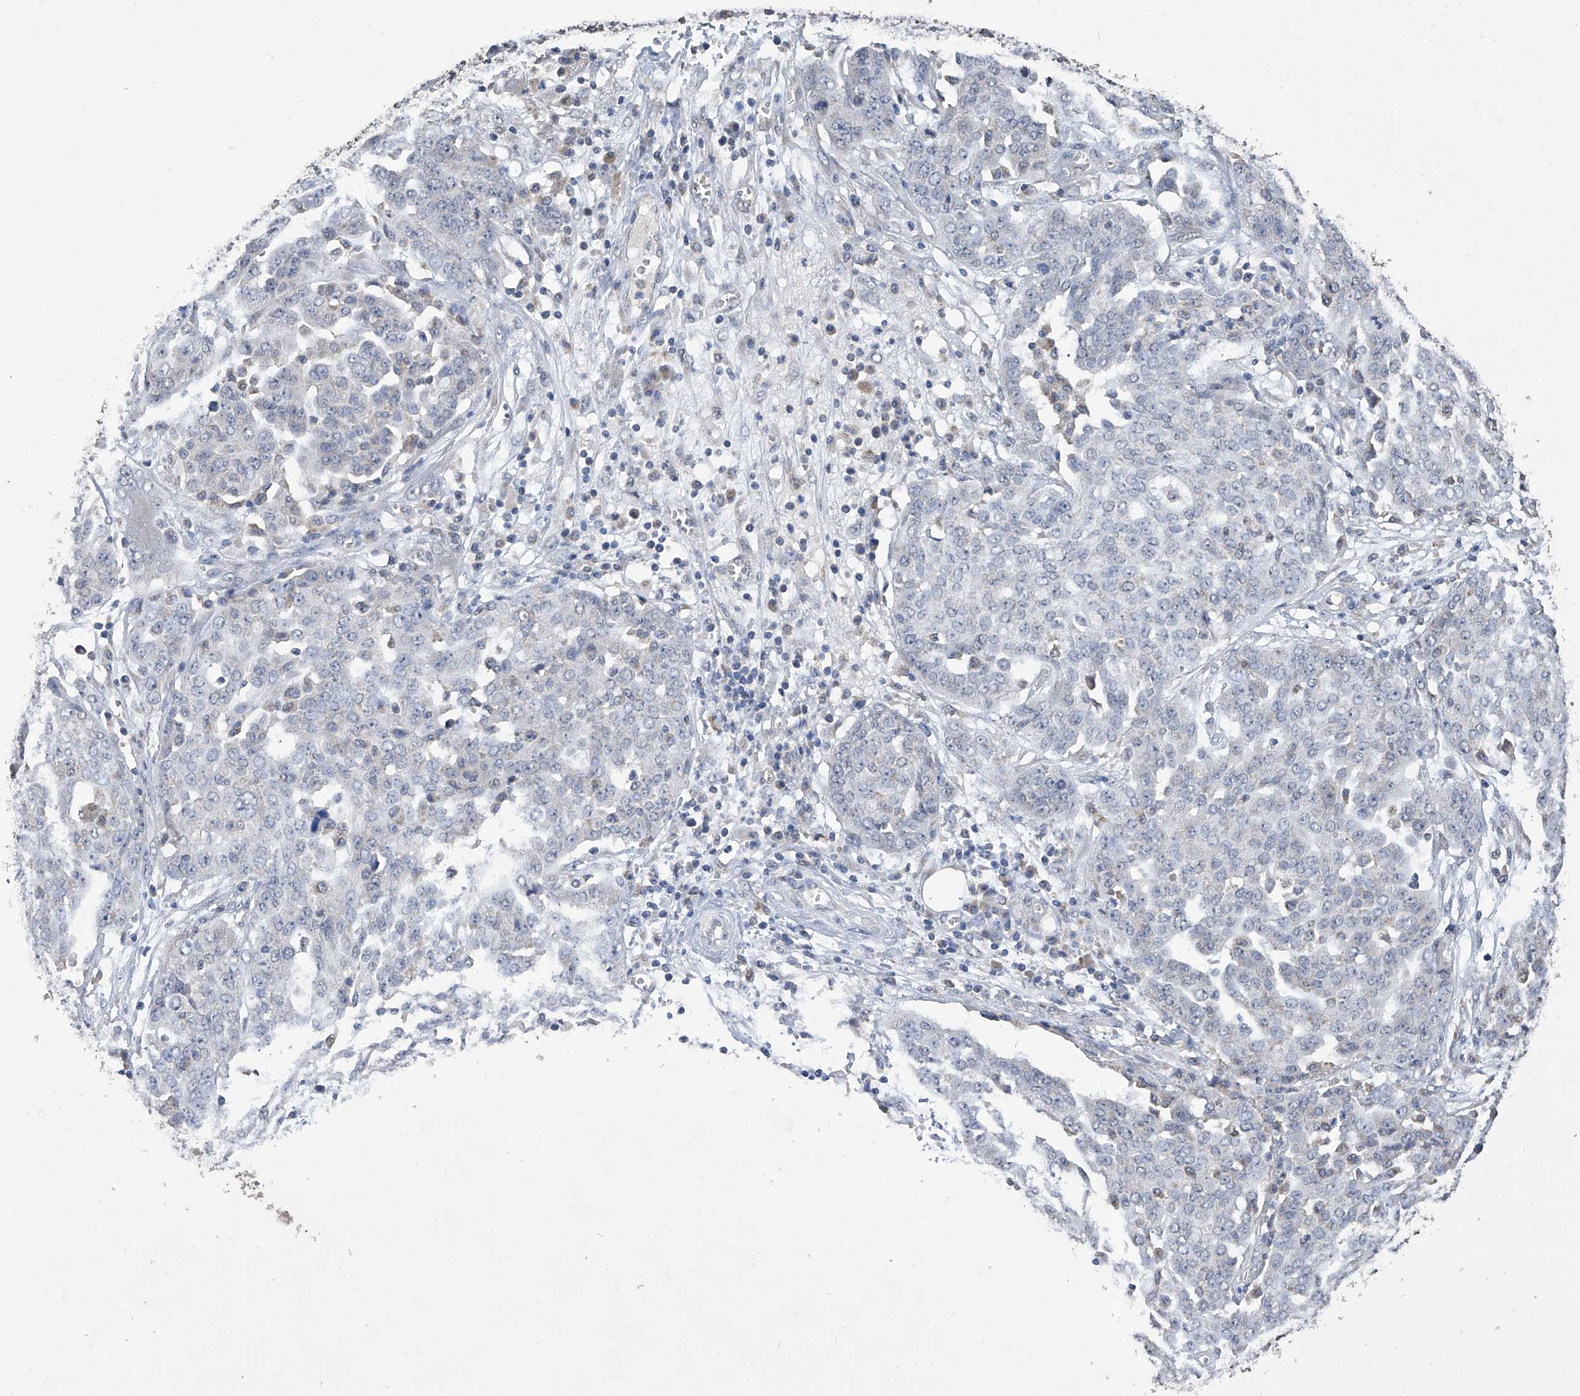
{"staining": {"intensity": "negative", "quantity": "none", "location": "none"}, "tissue": "ovarian cancer", "cell_type": "Tumor cells", "image_type": "cancer", "snomed": [{"axis": "morphology", "description": "Cystadenocarcinoma, serous, NOS"}, {"axis": "topography", "description": "Soft tissue"}, {"axis": "topography", "description": "Ovary"}], "caption": "This histopathology image is of ovarian cancer (serous cystadenocarcinoma) stained with immunohistochemistry to label a protein in brown with the nuclei are counter-stained blue. There is no staining in tumor cells.", "gene": "GPT", "patient": {"sex": "female", "age": 57}}